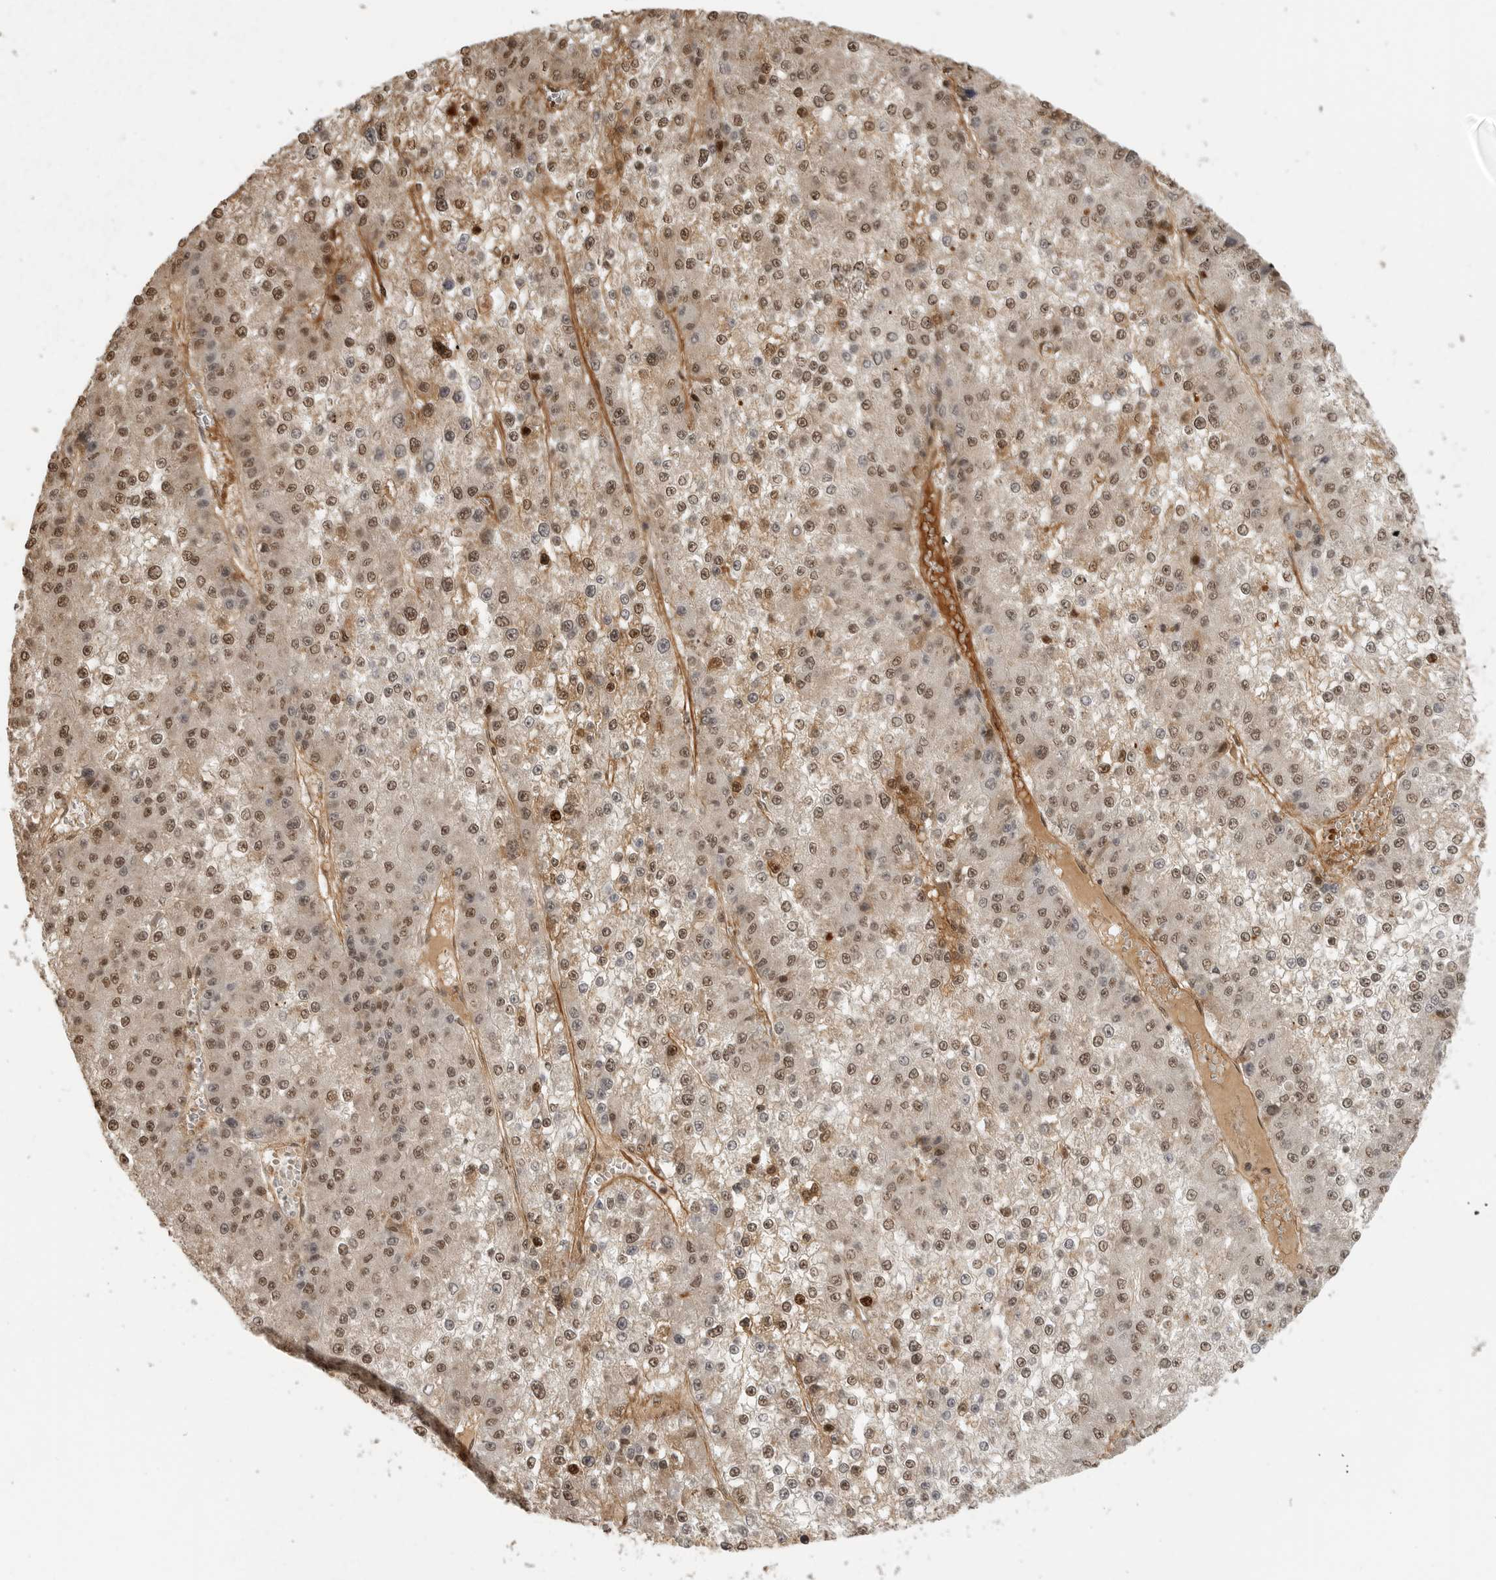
{"staining": {"intensity": "moderate", "quantity": ">75%", "location": "nuclear"}, "tissue": "liver cancer", "cell_type": "Tumor cells", "image_type": "cancer", "snomed": [{"axis": "morphology", "description": "Carcinoma, Hepatocellular, NOS"}, {"axis": "topography", "description": "Liver"}], "caption": "There is medium levels of moderate nuclear positivity in tumor cells of liver hepatocellular carcinoma, as demonstrated by immunohistochemical staining (brown color).", "gene": "CLOCK", "patient": {"sex": "female", "age": 73}}